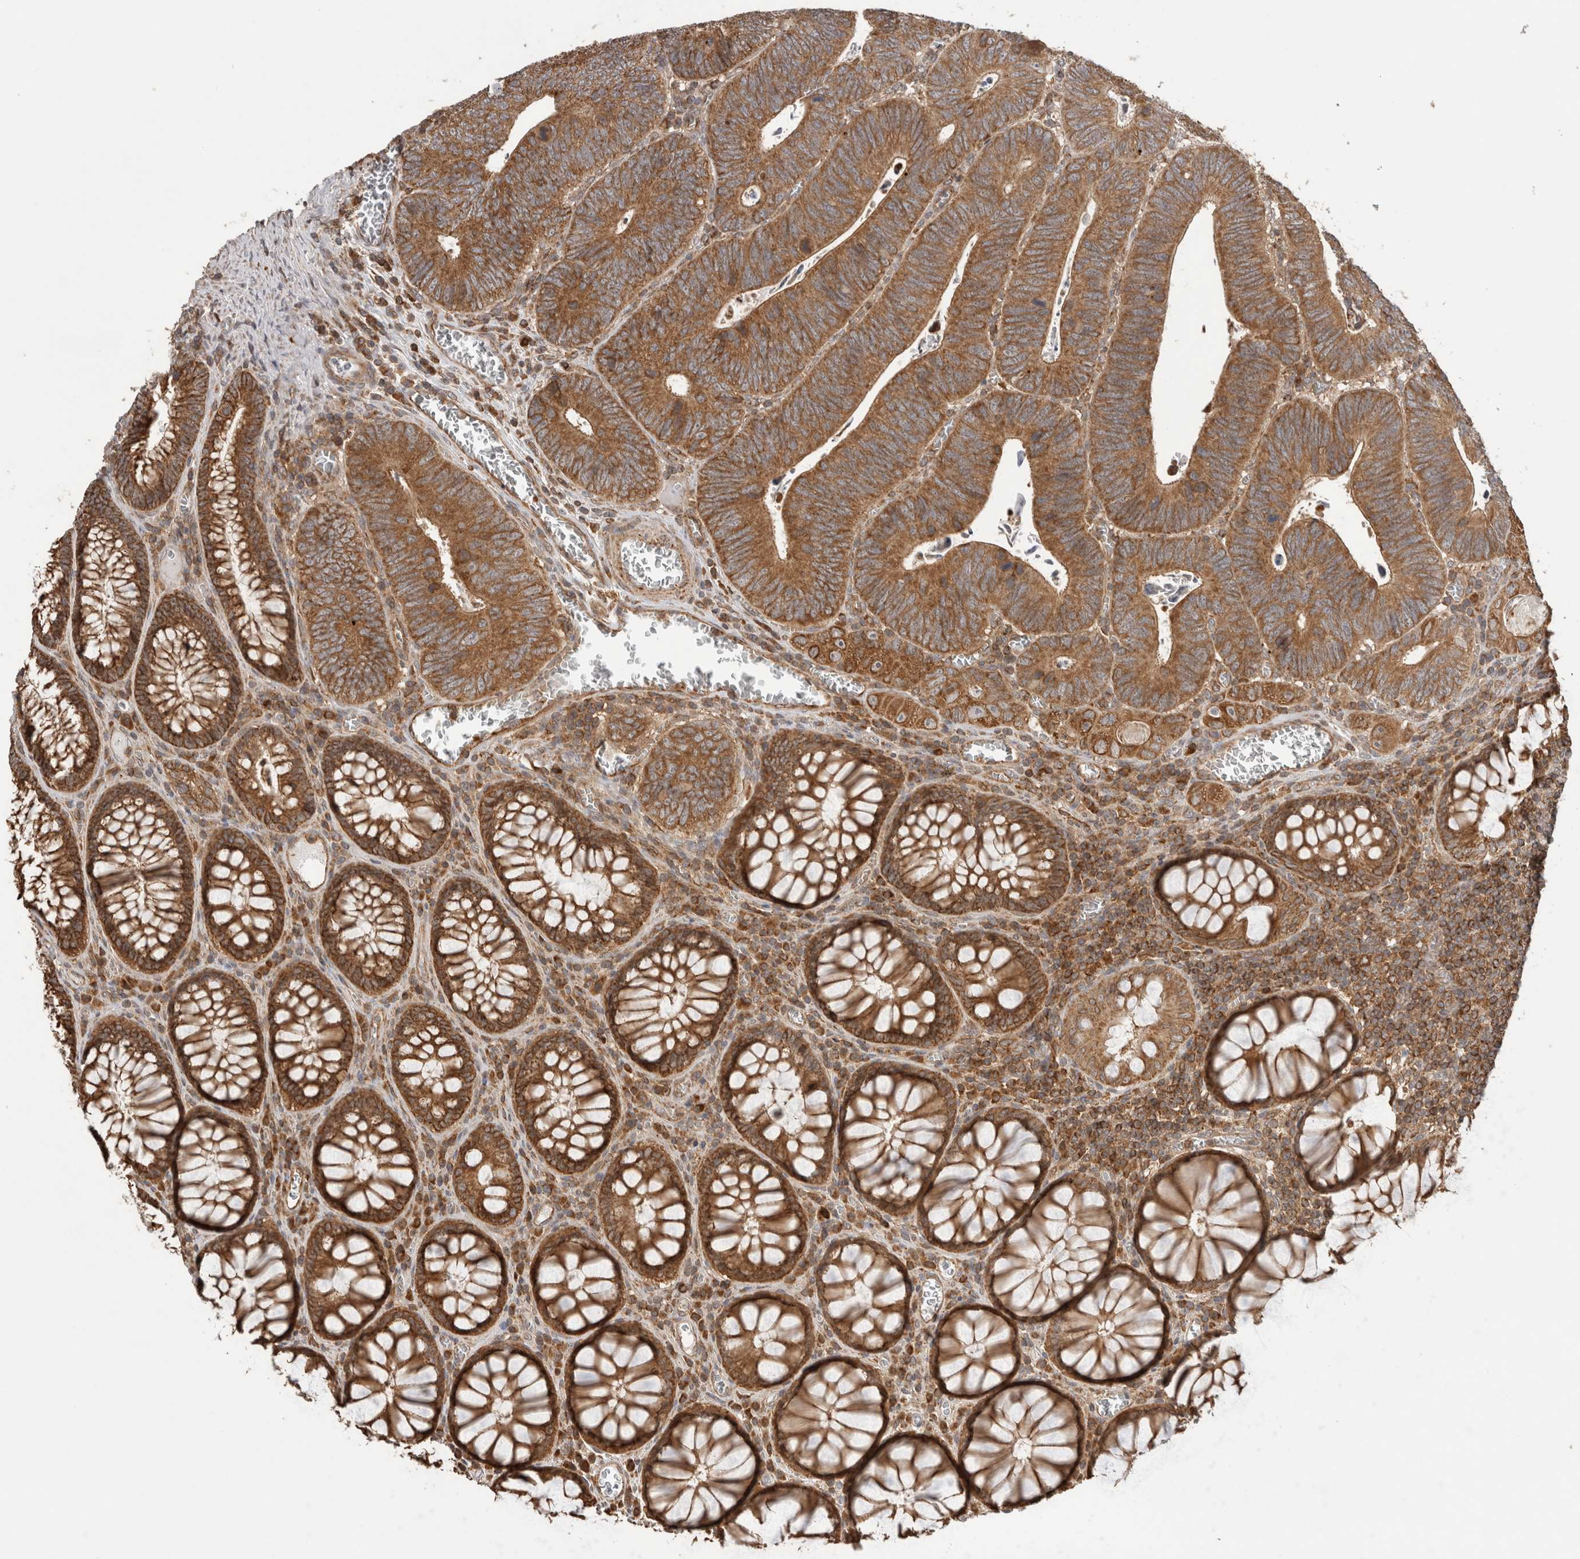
{"staining": {"intensity": "moderate", "quantity": ">75%", "location": "cytoplasmic/membranous"}, "tissue": "colorectal cancer", "cell_type": "Tumor cells", "image_type": "cancer", "snomed": [{"axis": "morphology", "description": "Inflammation, NOS"}, {"axis": "morphology", "description": "Adenocarcinoma, NOS"}, {"axis": "topography", "description": "Colon"}], "caption": "Immunohistochemical staining of human colorectal cancer (adenocarcinoma) exhibits medium levels of moderate cytoplasmic/membranous protein staining in approximately >75% of tumor cells.", "gene": "IMMP2L", "patient": {"sex": "male", "age": 72}}